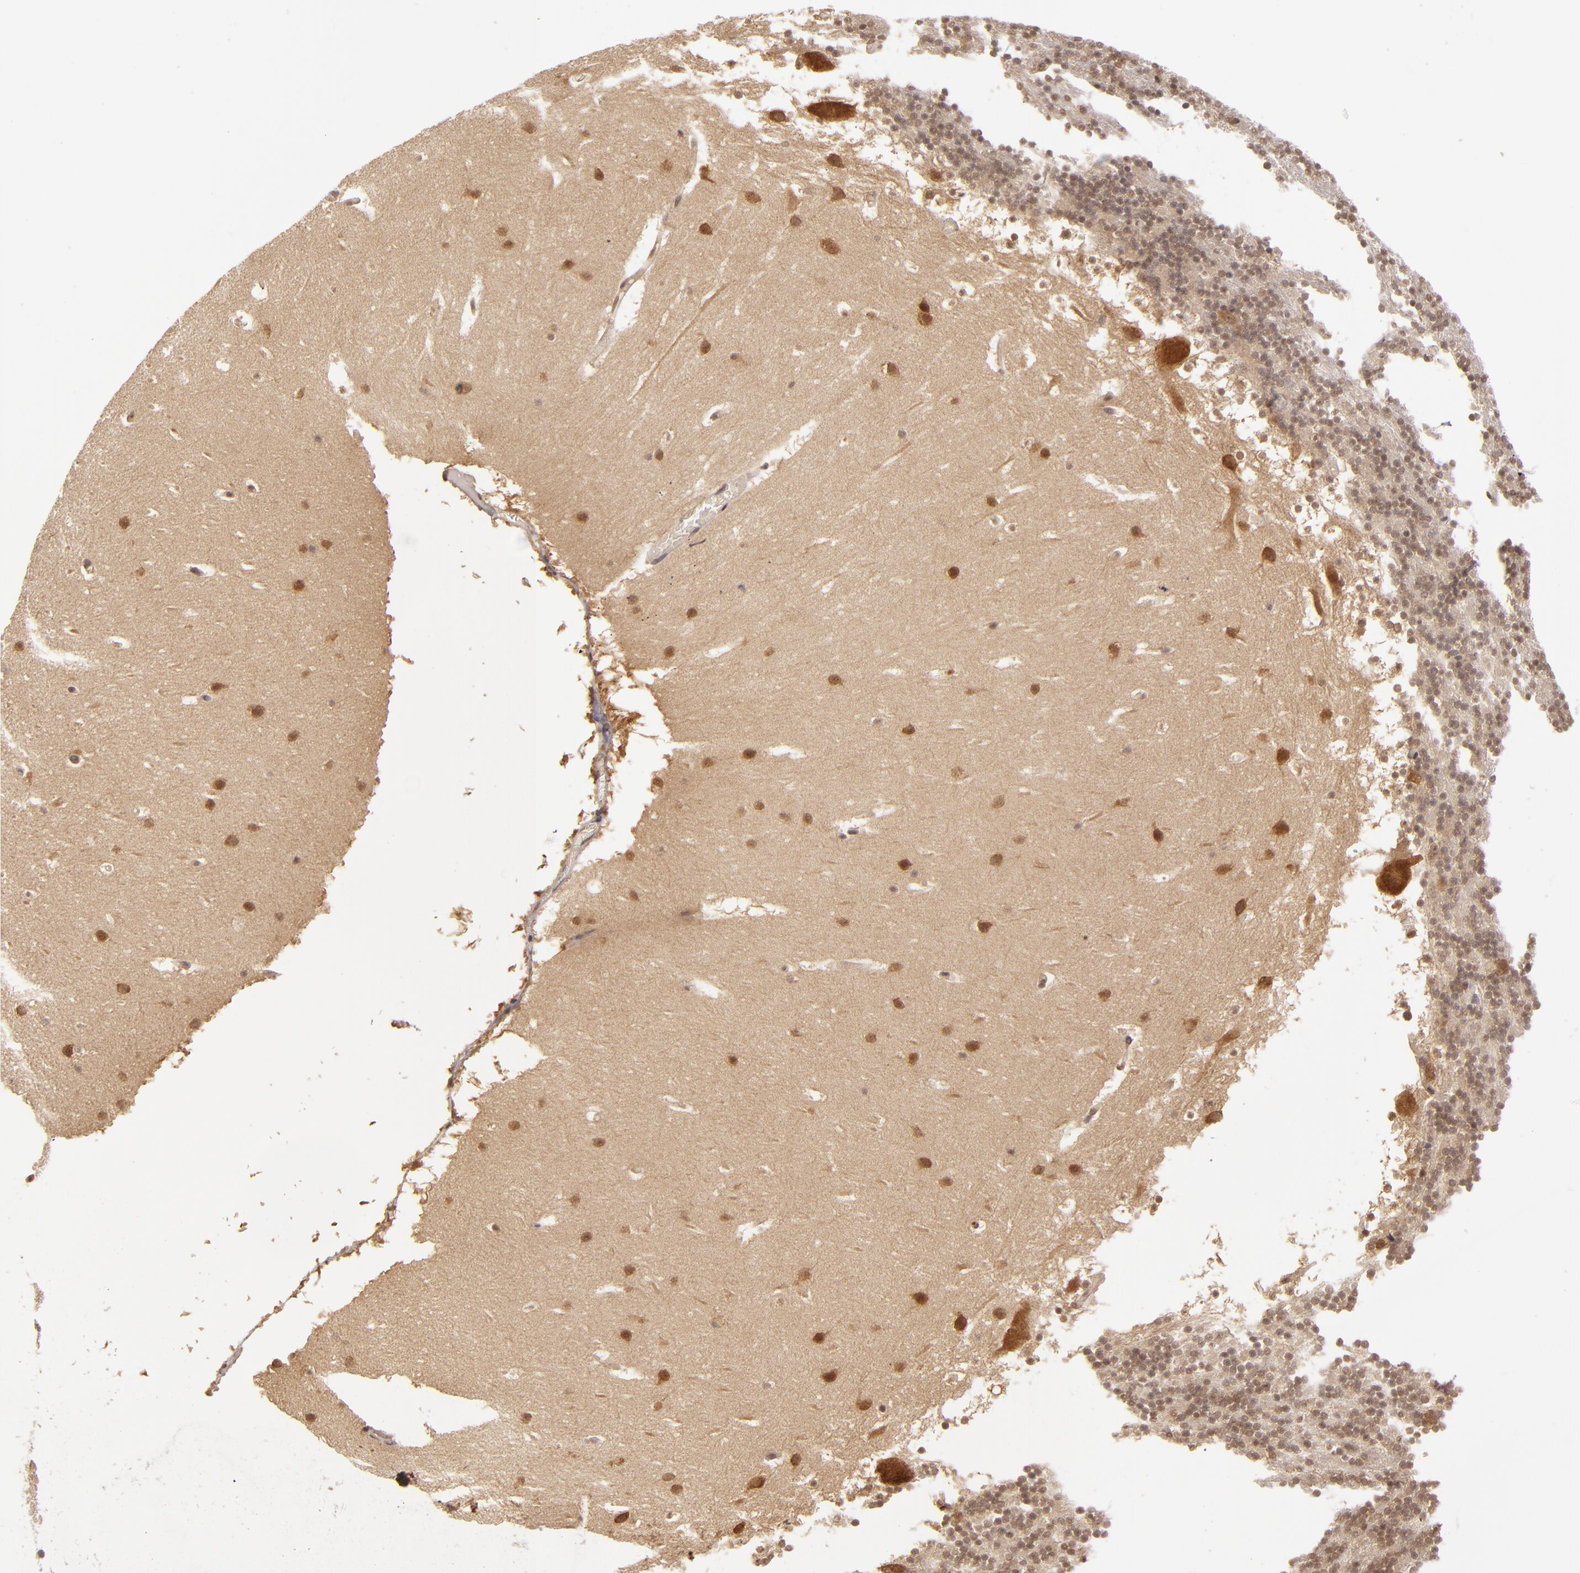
{"staining": {"intensity": "weak", "quantity": "<25%", "location": "cytoplasmic/membranous"}, "tissue": "cerebellum", "cell_type": "Cells in granular layer", "image_type": "normal", "snomed": [{"axis": "morphology", "description": "Normal tissue, NOS"}, {"axis": "topography", "description": "Cerebellum"}], "caption": "An immunohistochemistry micrograph of normal cerebellum is shown. There is no staining in cells in granular layer of cerebellum. The staining is performed using DAB (3,3'-diaminobenzidine) brown chromogen with nuclei counter-stained in using hematoxylin.", "gene": "MAPK3", "patient": {"sex": "male", "age": 45}}